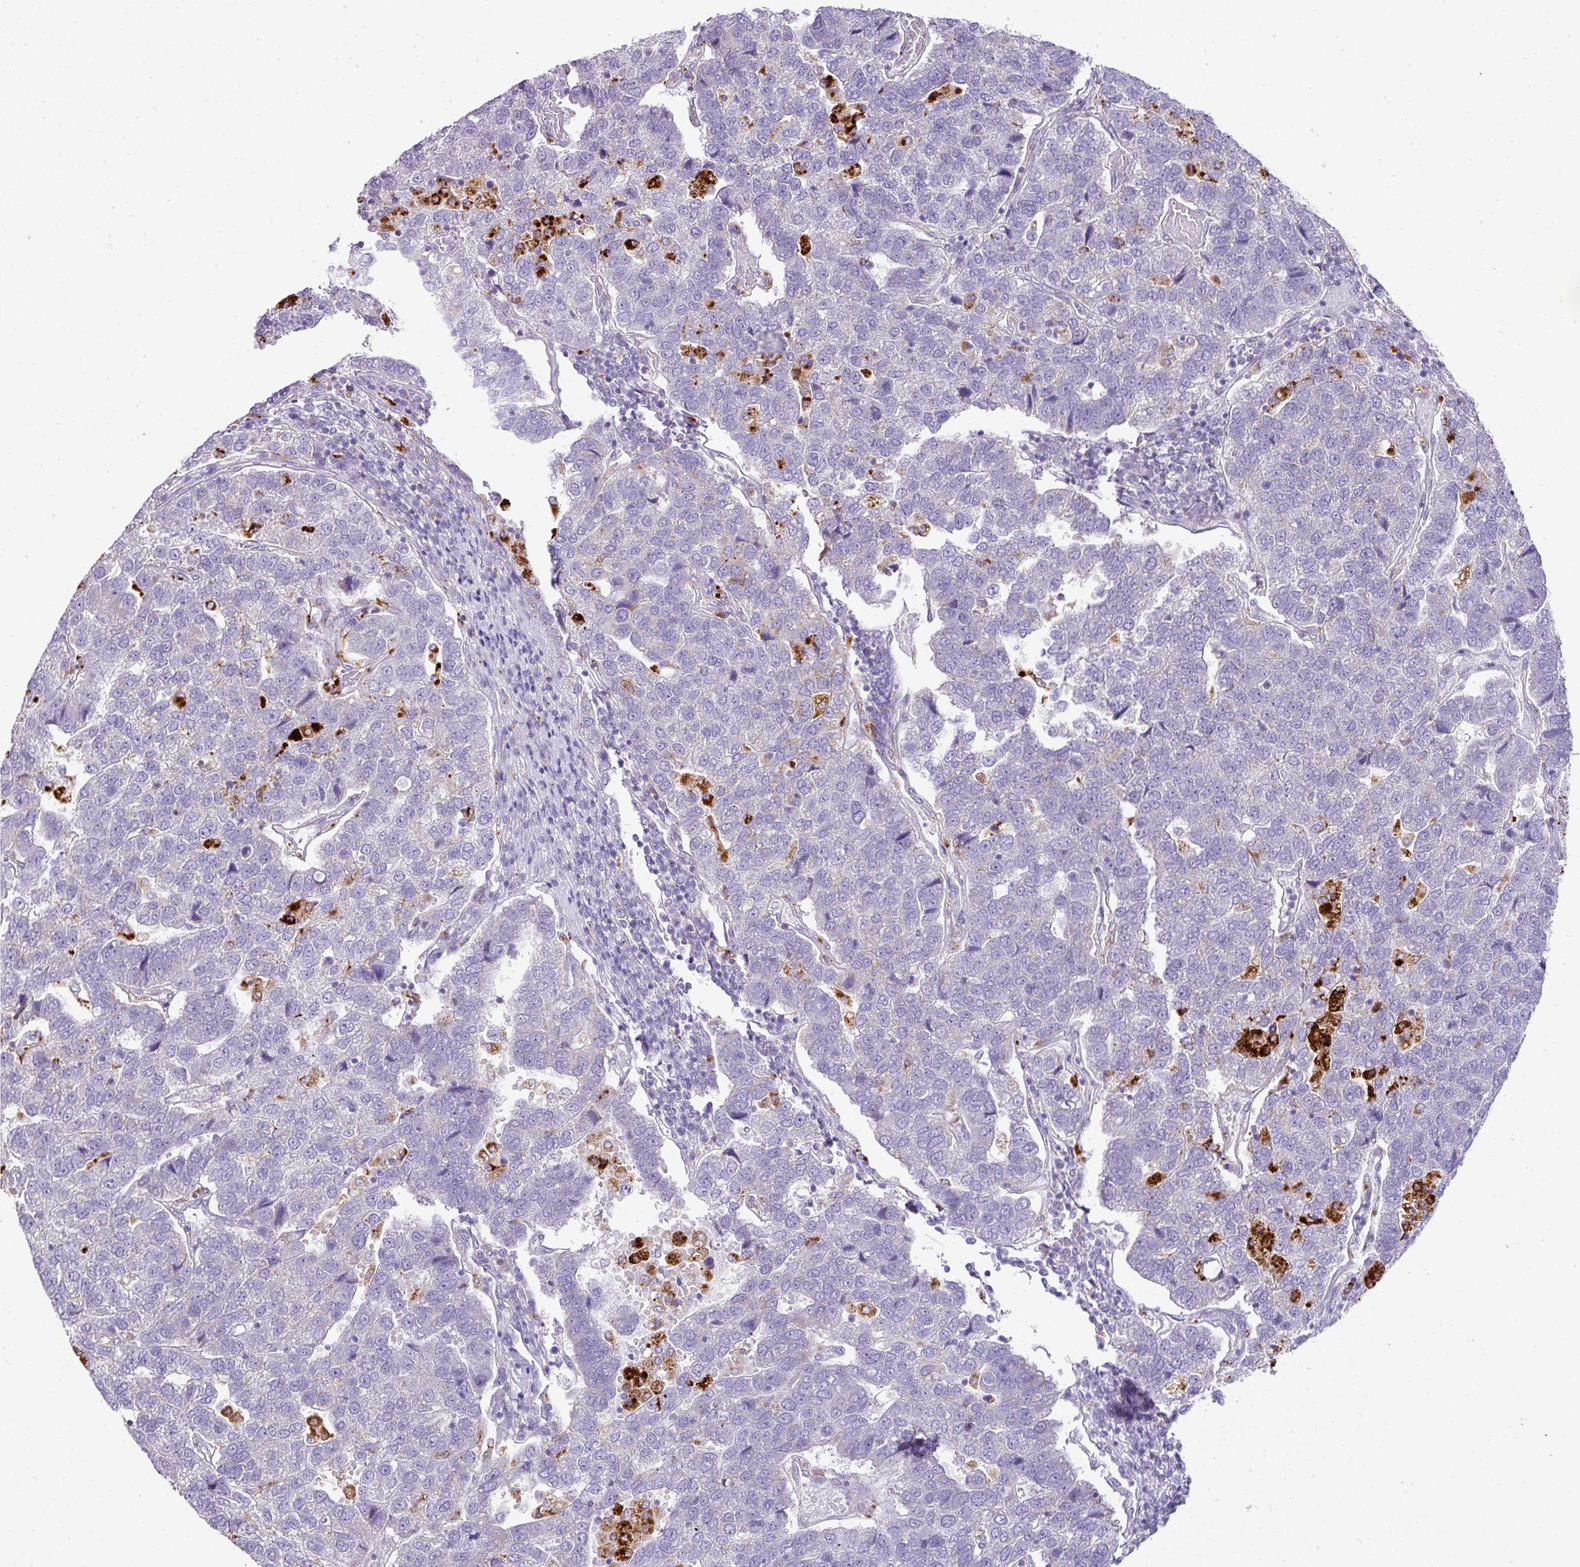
{"staining": {"intensity": "negative", "quantity": "none", "location": "none"}, "tissue": "pancreatic cancer", "cell_type": "Tumor cells", "image_type": "cancer", "snomed": [{"axis": "morphology", "description": "Adenocarcinoma, NOS"}, {"axis": "topography", "description": "Pancreas"}], "caption": "Tumor cells show no significant protein expression in adenocarcinoma (pancreatic).", "gene": "PGAP4", "patient": {"sex": "female", "age": 61}}